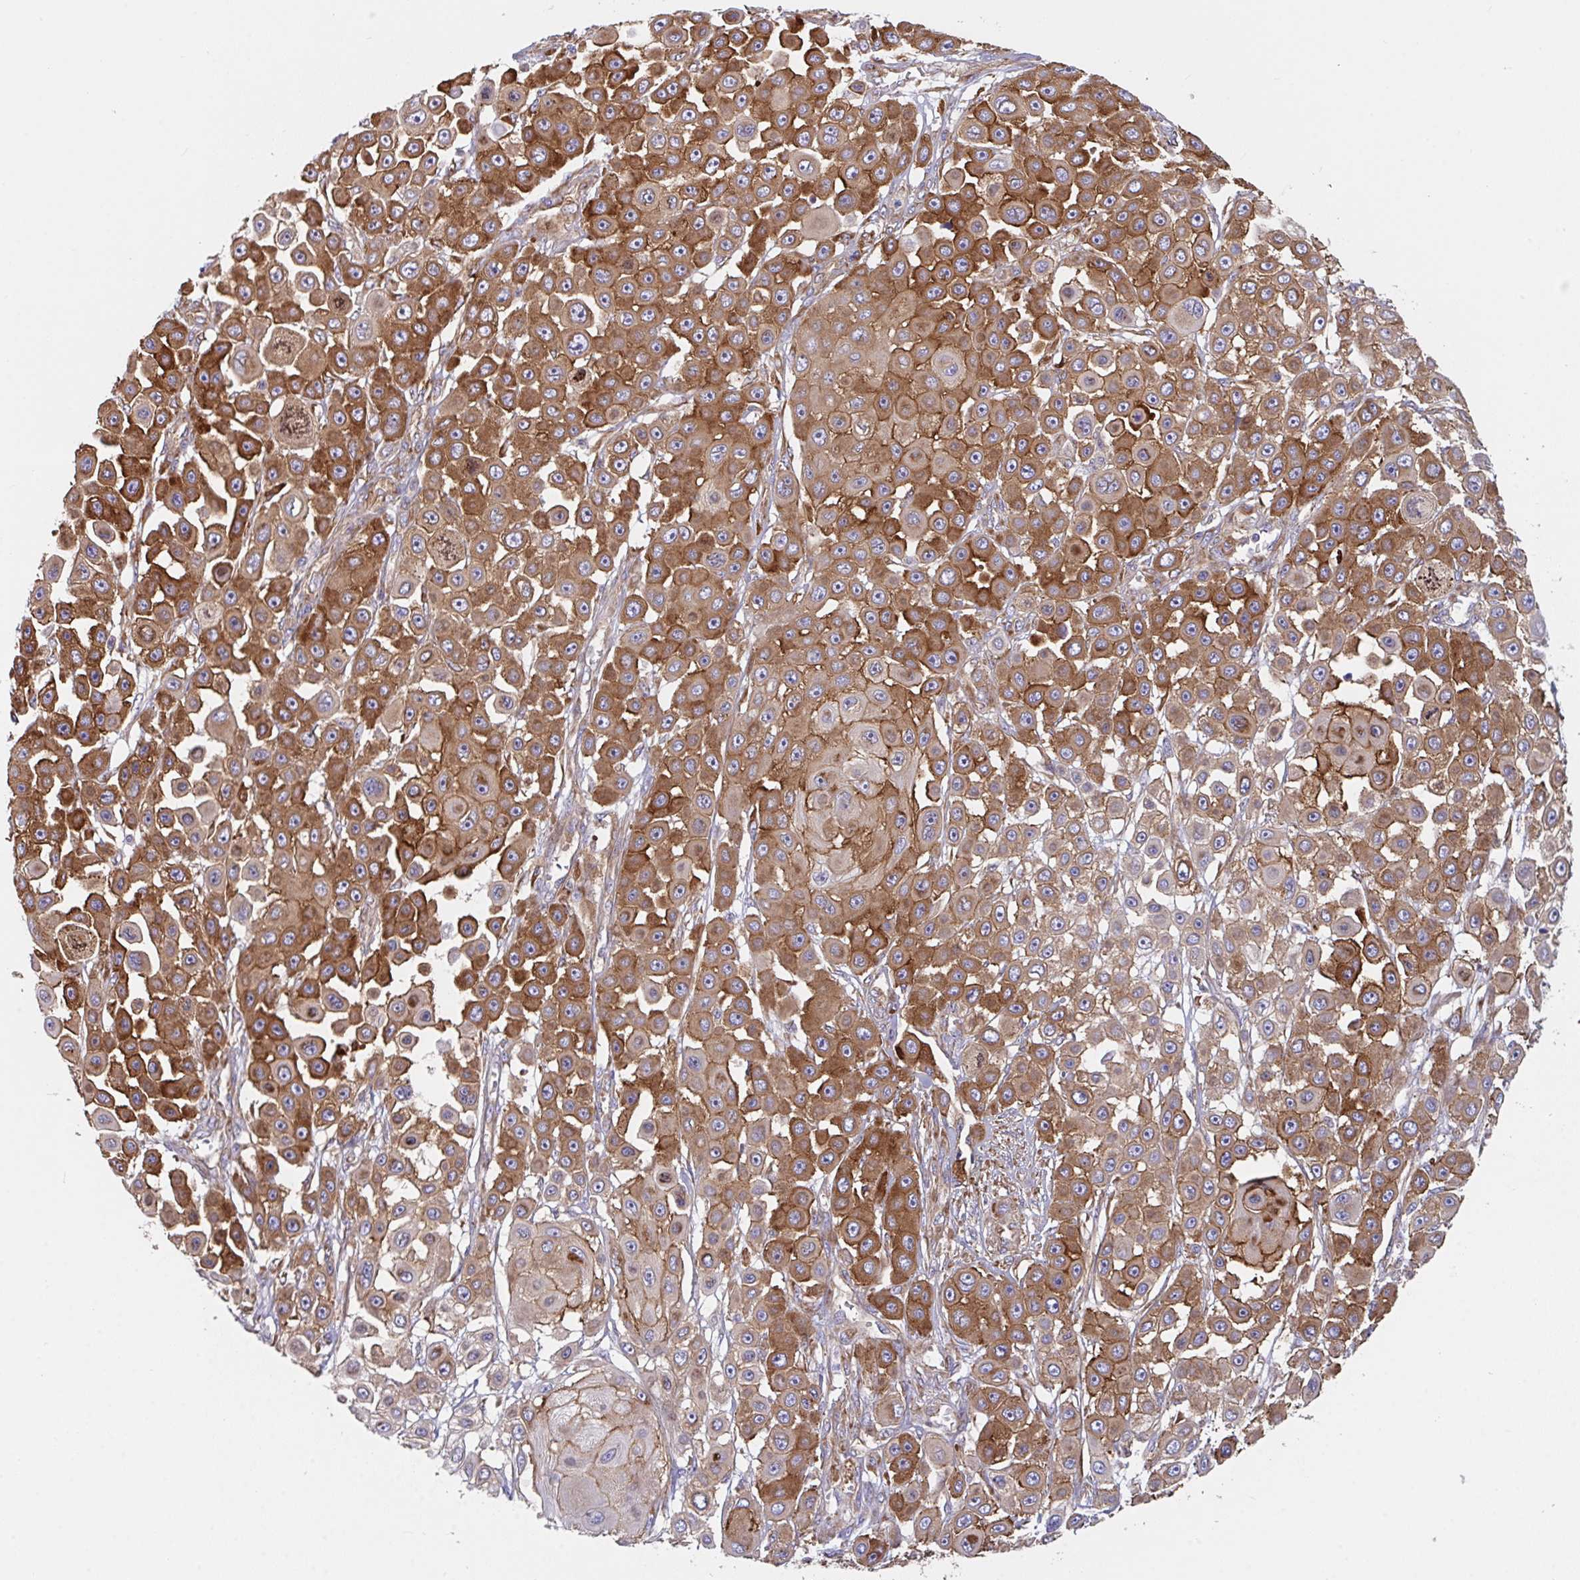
{"staining": {"intensity": "moderate", "quantity": ">75%", "location": "cytoplasmic/membranous"}, "tissue": "skin cancer", "cell_type": "Tumor cells", "image_type": "cancer", "snomed": [{"axis": "morphology", "description": "Squamous cell carcinoma, NOS"}, {"axis": "topography", "description": "Skin"}], "caption": "Protein staining of skin cancer (squamous cell carcinoma) tissue shows moderate cytoplasmic/membranous expression in about >75% of tumor cells. (IHC, brightfield microscopy, high magnification).", "gene": "YARS2", "patient": {"sex": "male", "age": 67}}